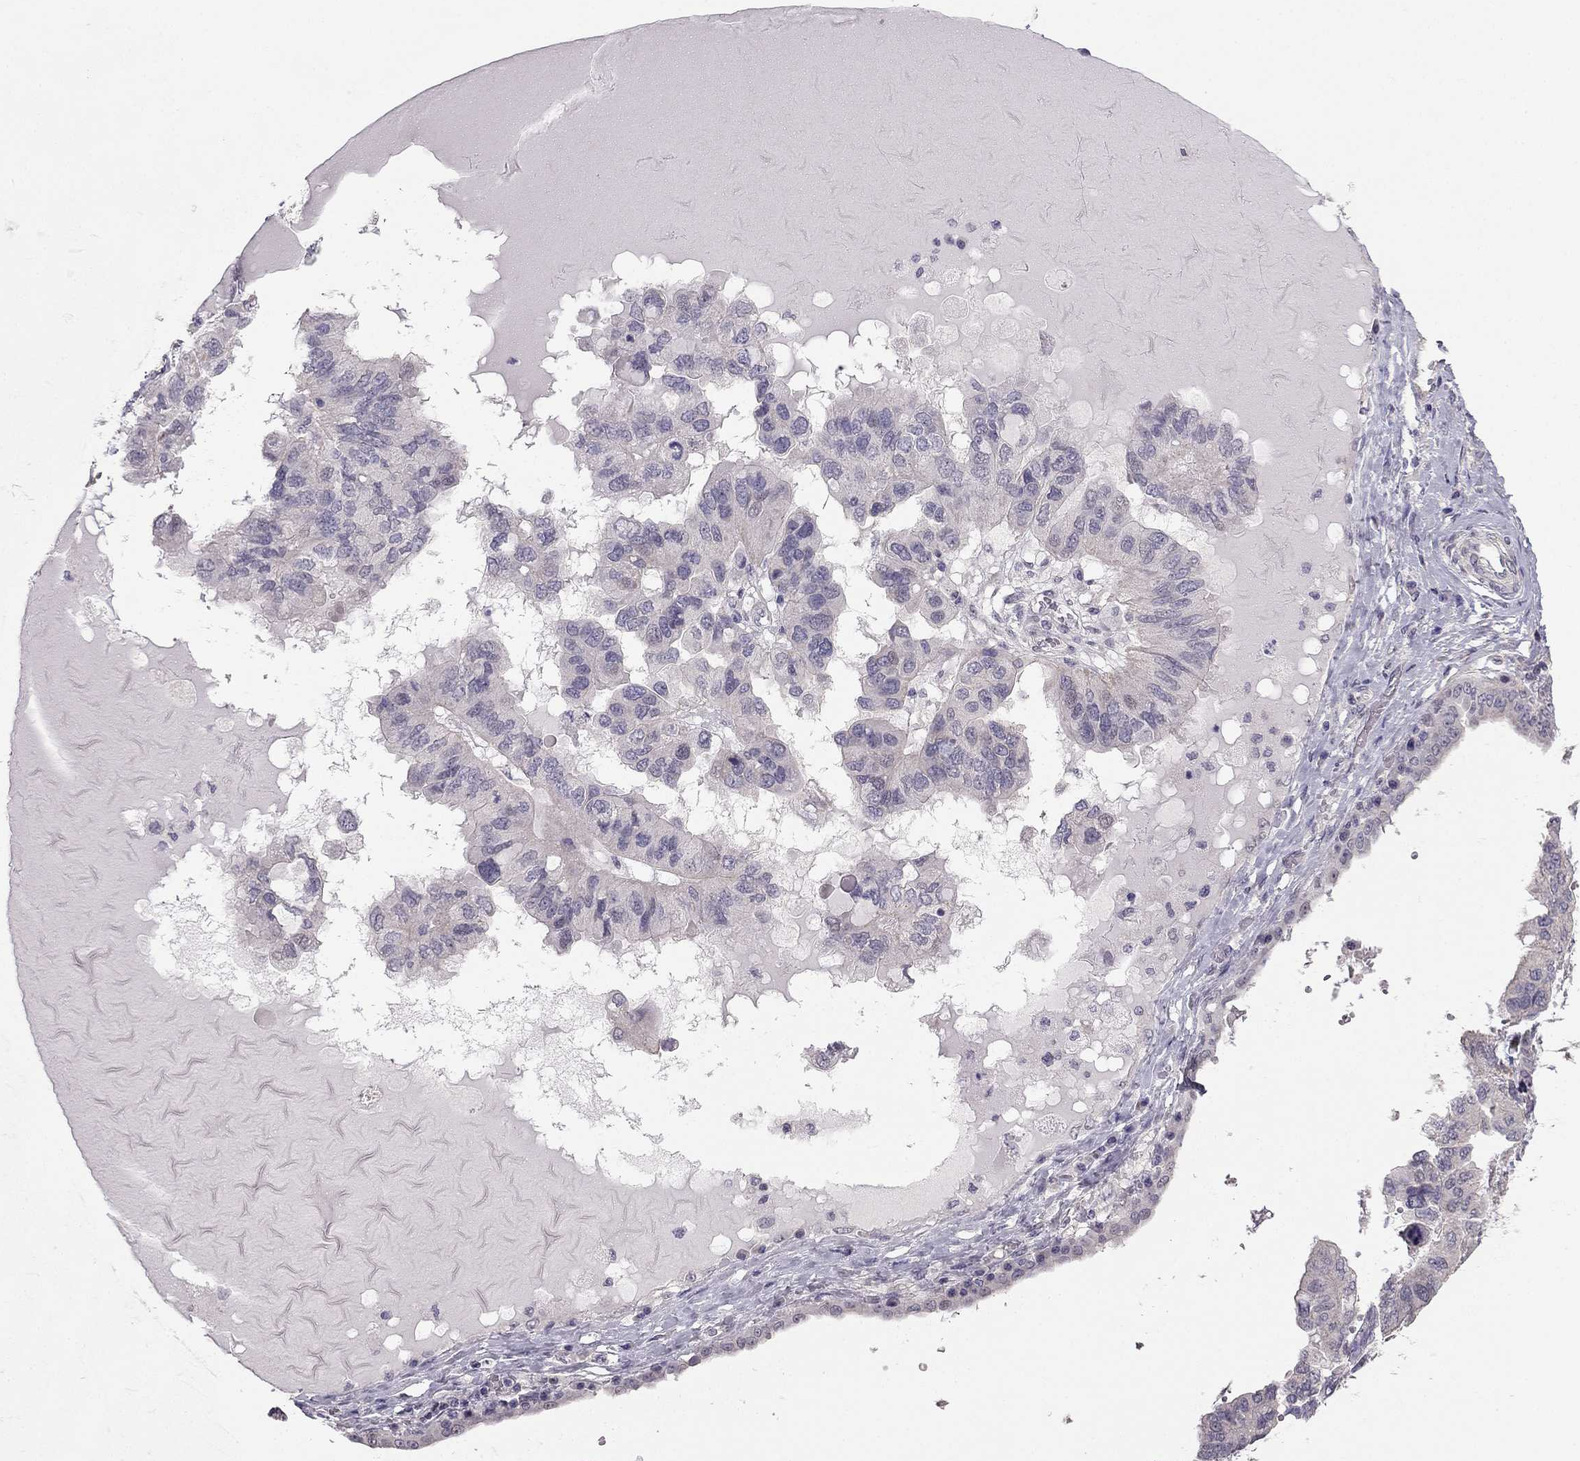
{"staining": {"intensity": "negative", "quantity": "none", "location": "none"}, "tissue": "ovarian cancer", "cell_type": "Tumor cells", "image_type": "cancer", "snomed": [{"axis": "morphology", "description": "Cystadenocarcinoma, serous, NOS"}, {"axis": "topography", "description": "Ovary"}], "caption": "Immunohistochemical staining of ovarian cancer (serous cystadenocarcinoma) shows no significant positivity in tumor cells.", "gene": "HSFX1", "patient": {"sex": "female", "age": 79}}